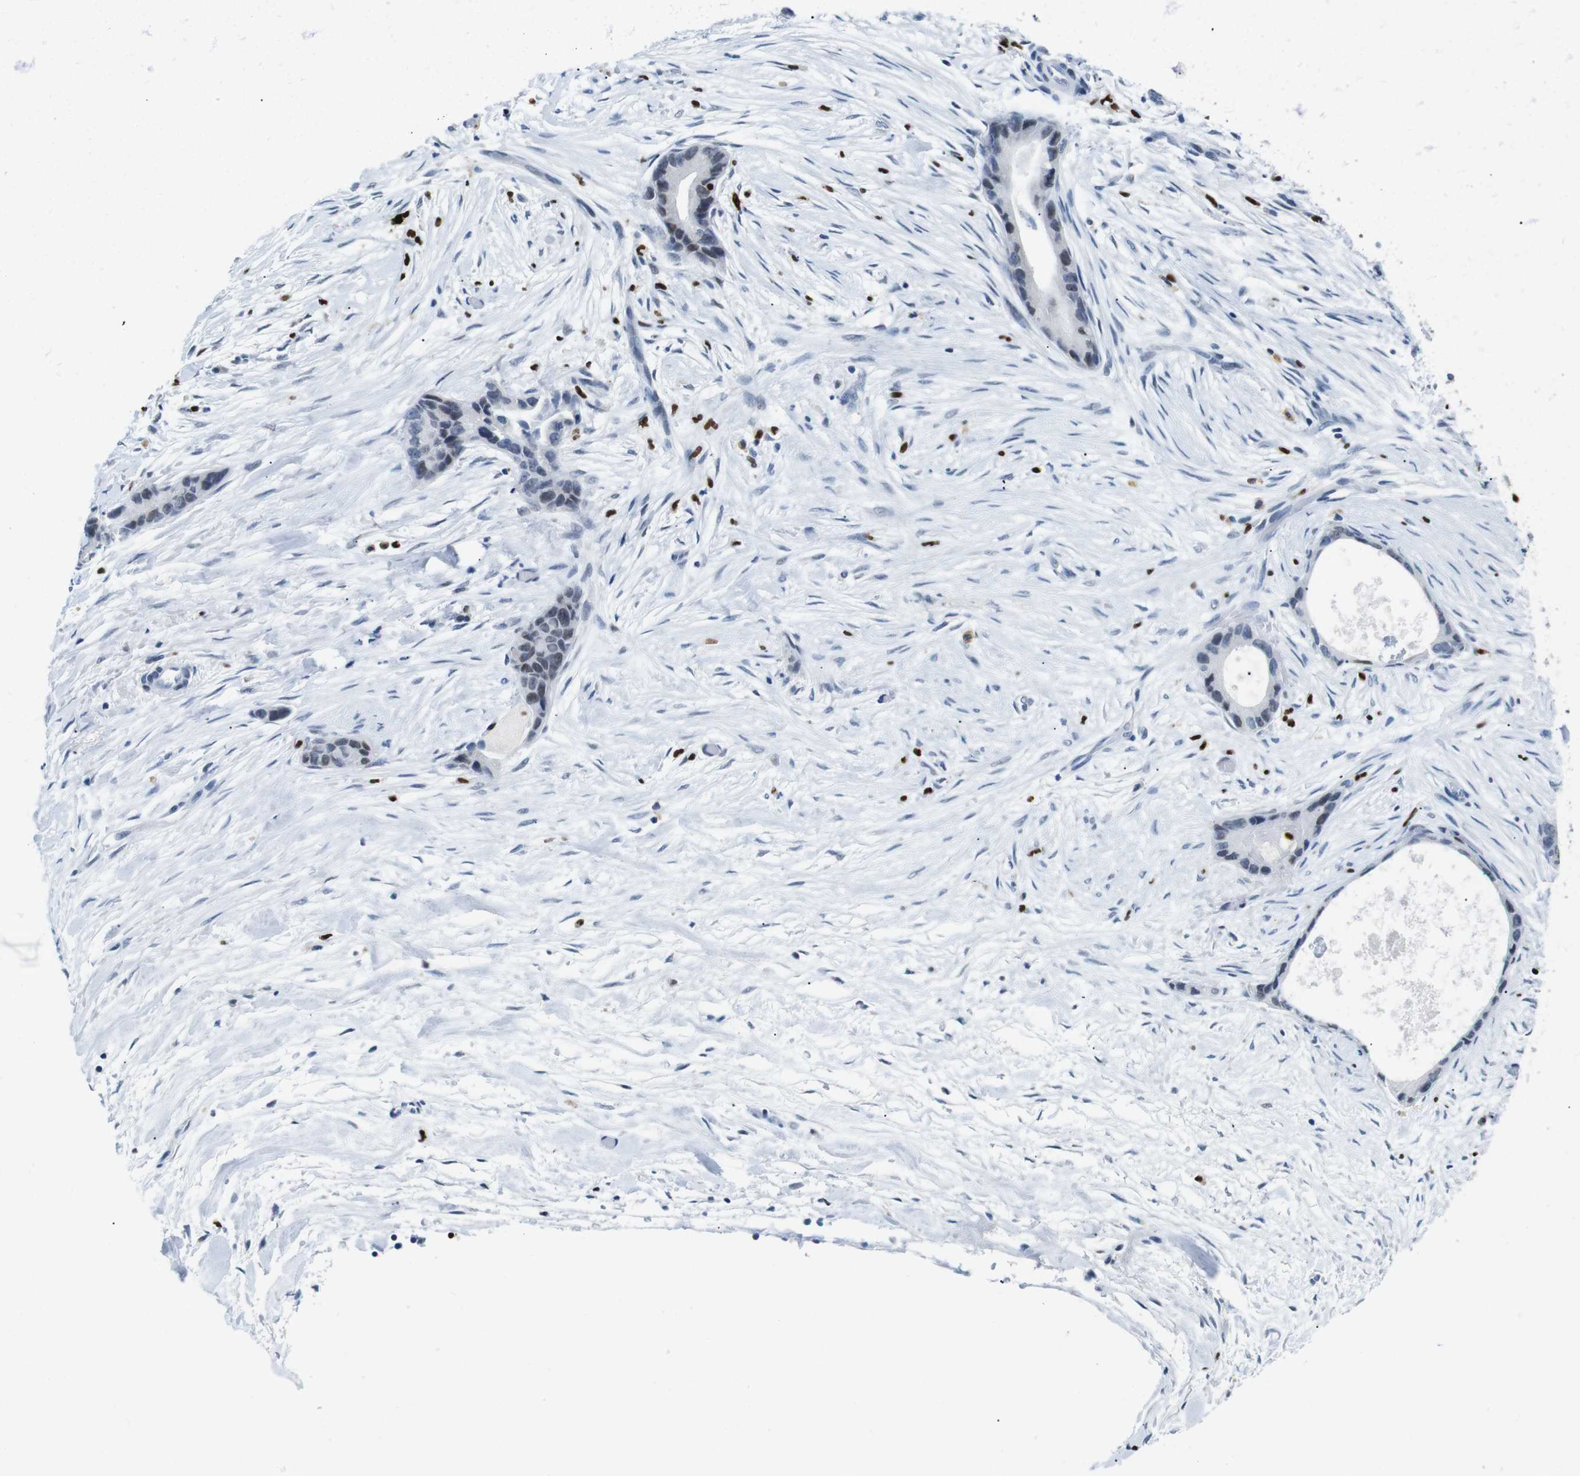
{"staining": {"intensity": "weak", "quantity": "<25%", "location": "nuclear"}, "tissue": "liver cancer", "cell_type": "Tumor cells", "image_type": "cancer", "snomed": [{"axis": "morphology", "description": "Cholangiocarcinoma"}, {"axis": "topography", "description": "Liver"}], "caption": "The image demonstrates no significant expression in tumor cells of liver cancer. Brightfield microscopy of immunohistochemistry (IHC) stained with DAB (brown) and hematoxylin (blue), captured at high magnification.", "gene": "IRF8", "patient": {"sex": "female", "age": 55}}